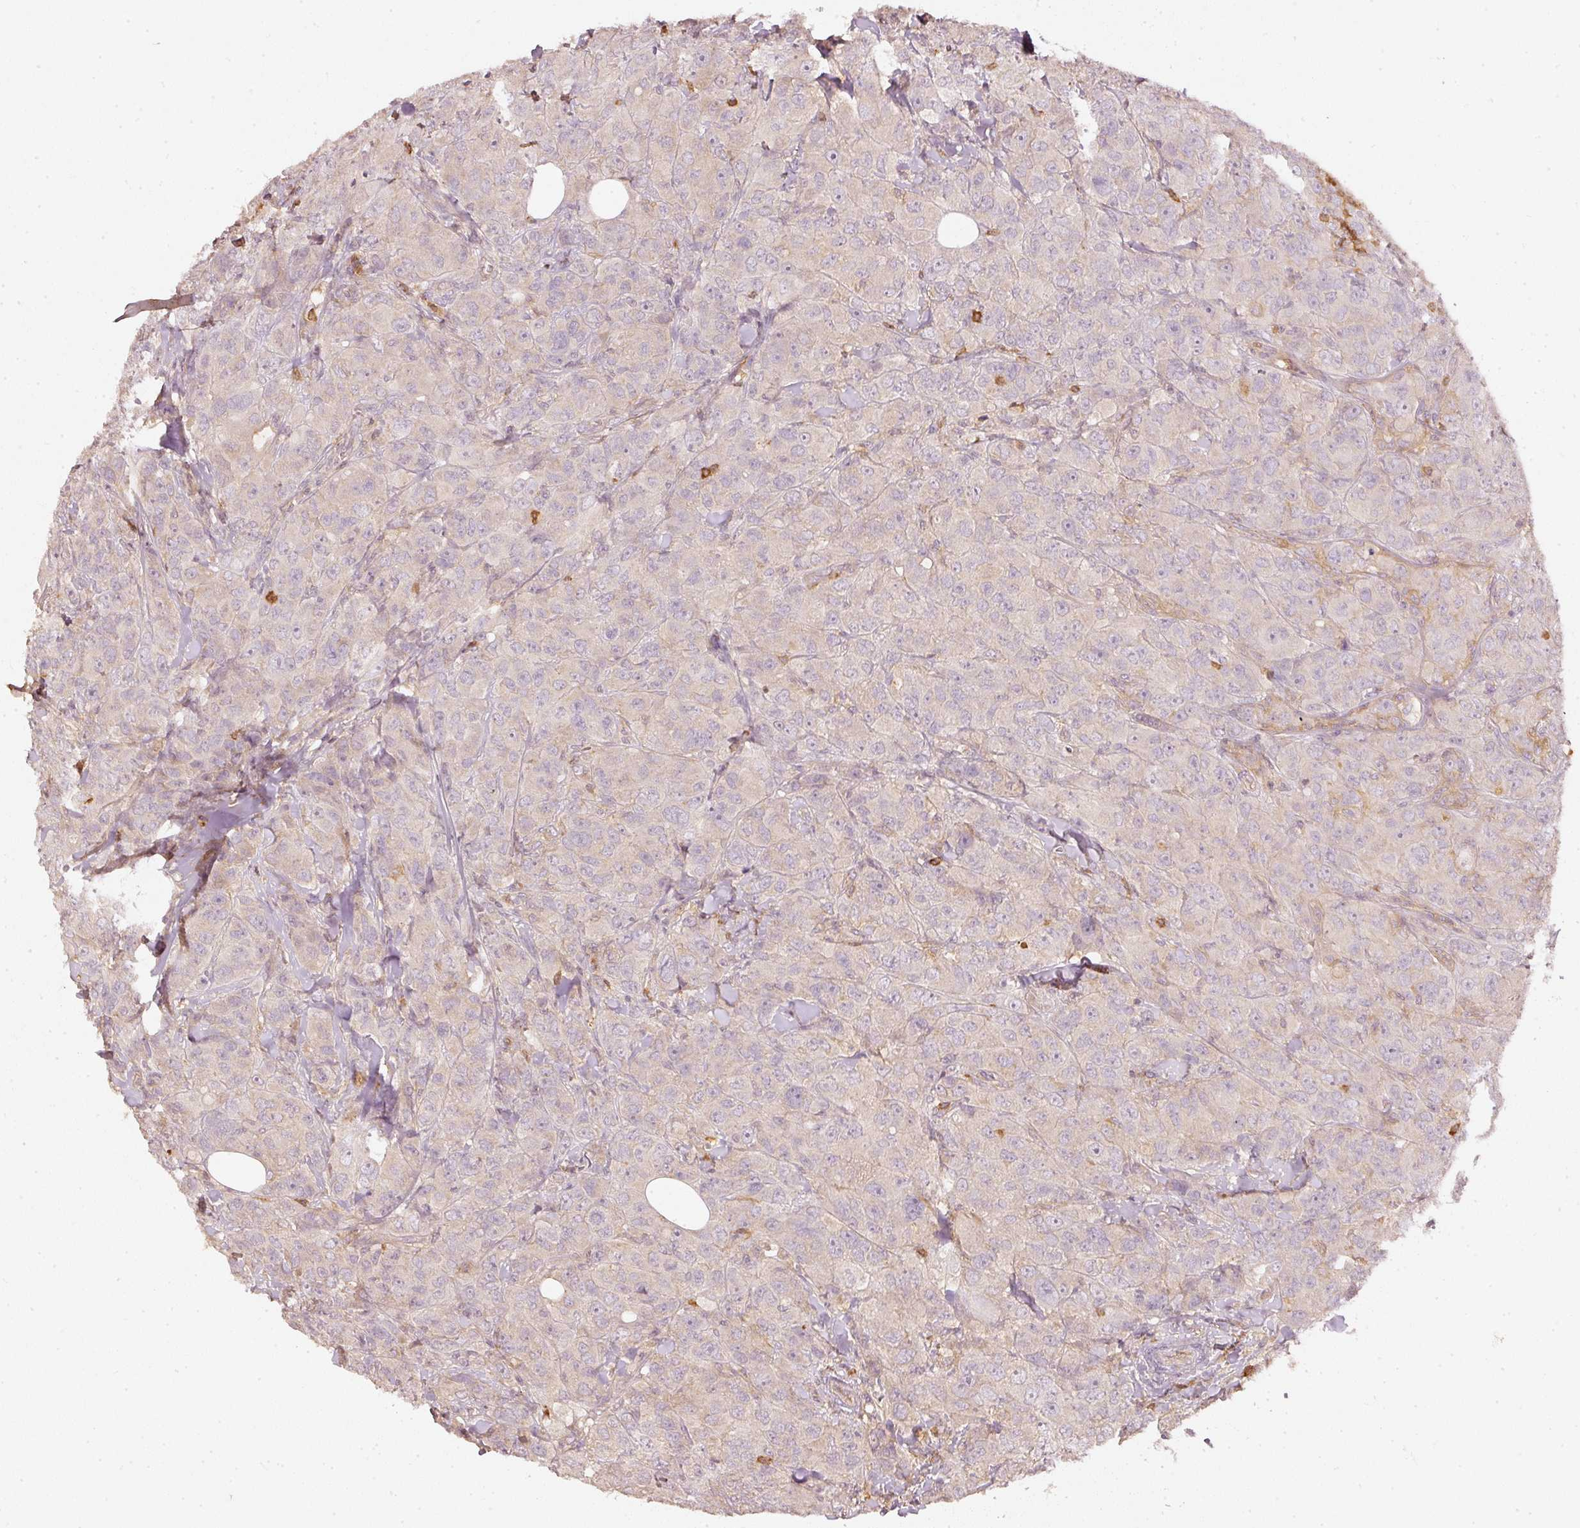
{"staining": {"intensity": "weak", "quantity": "<25%", "location": "cytoplasmic/membranous"}, "tissue": "breast cancer", "cell_type": "Tumor cells", "image_type": "cancer", "snomed": [{"axis": "morphology", "description": "Duct carcinoma"}, {"axis": "topography", "description": "Breast"}], "caption": "Immunohistochemistry image of neoplastic tissue: human breast cancer (invasive ductal carcinoma) stained with DAB (3,3'-diaminobenzidine) reveals no significant protein positivity in tumor cells.", "gene": "EVL", "patient": {"sex": "female", "age": 43}}